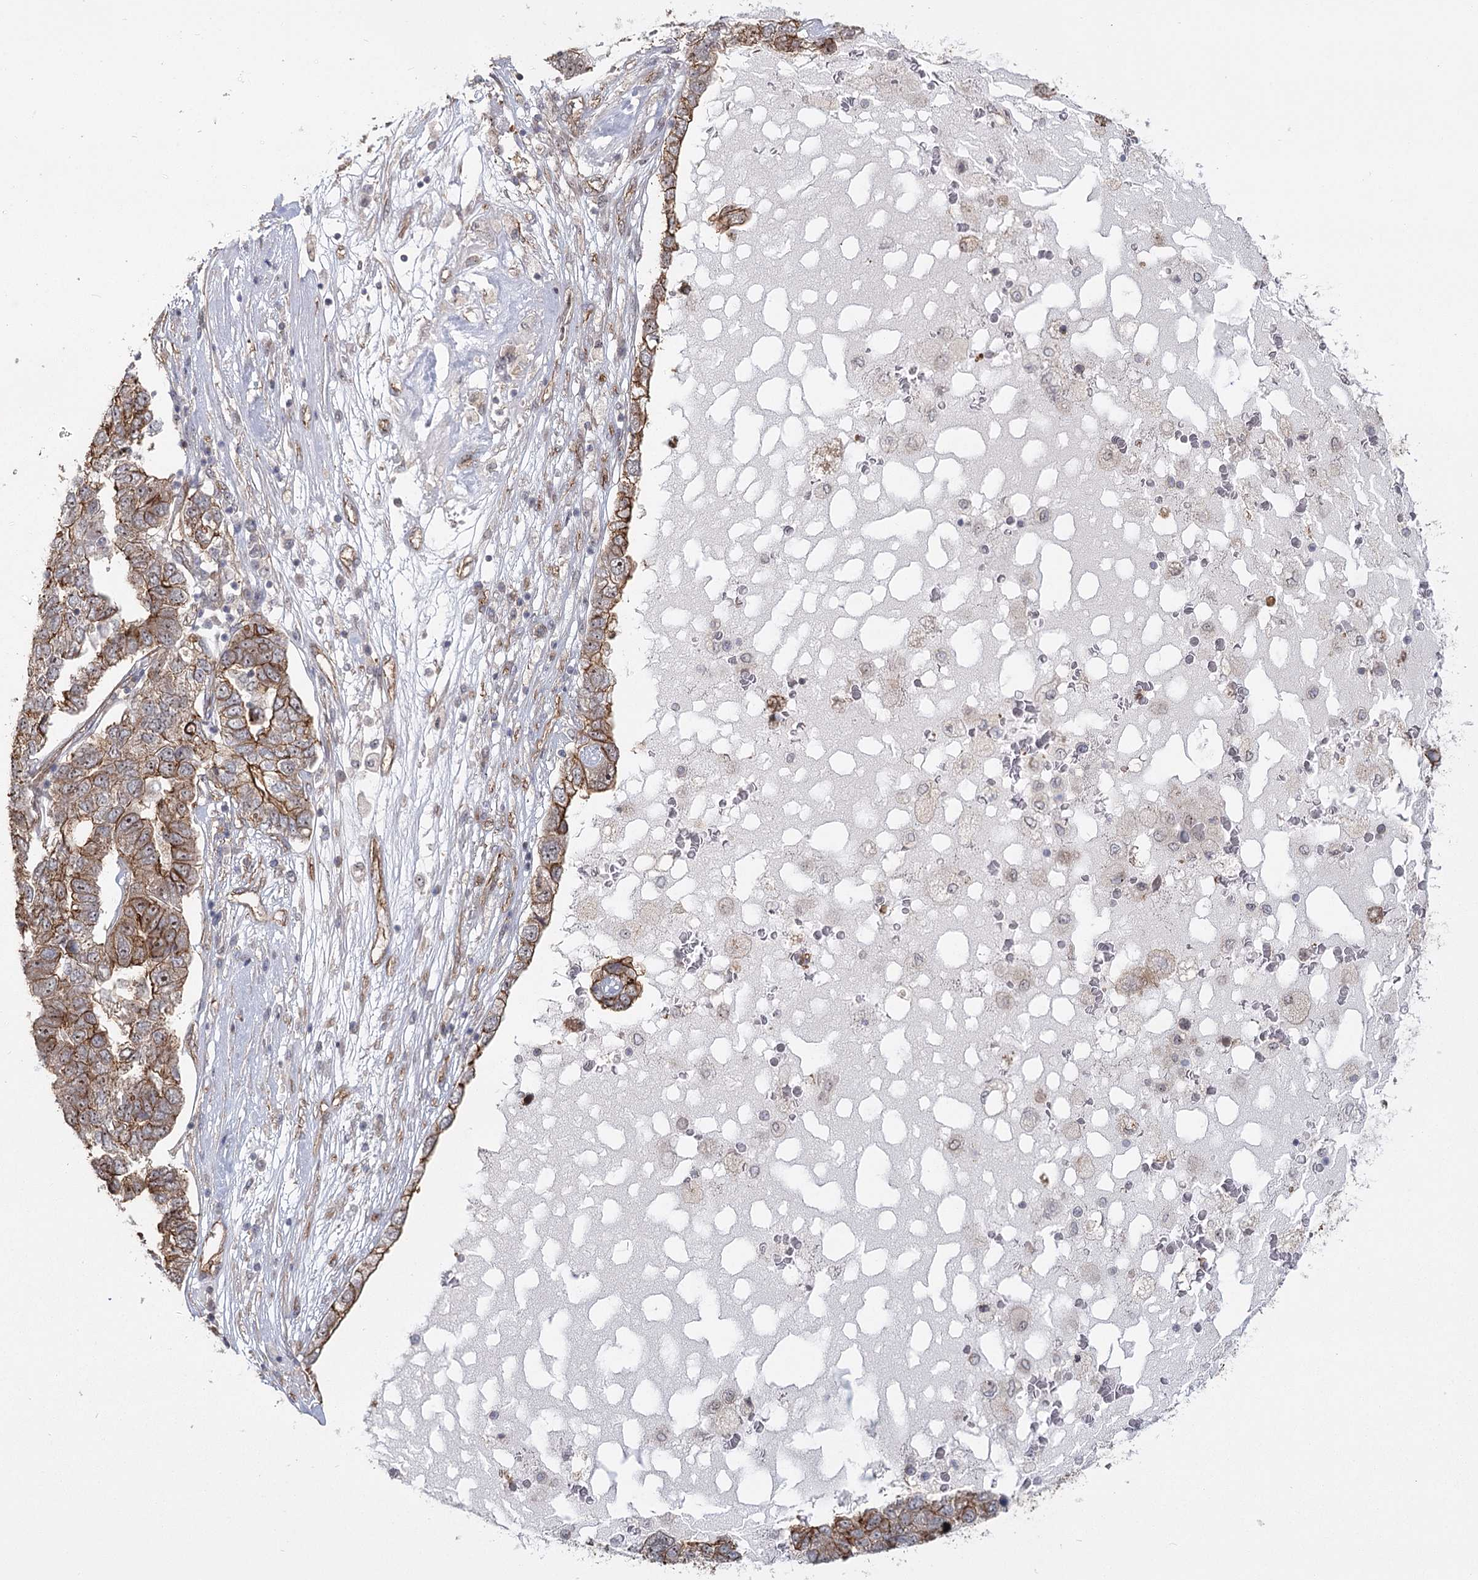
{"staining": {"intensity": "moderate", "quantity": ">75%", "location": "cytoplasmic/membranous,nuclear"}, "tissue": "pancreatic cancer", "cell_type": "Tumor cells", "image_type": "cancer", "snomed": [{"axis": "morphology", "description": "Adenocarcinoma, NOS"}, {"axis": "topography", "description": "Pancreas"}], "caption": "Adenocarcinoma (pancreatic) was stained to show a protein in brown. There is medium levels of moderate cytoplasmic/membranous and nuclear staining in about >75% of tumor cells.", "gene": "RPP14", "patient": {"sex": "female", "age": 61}}